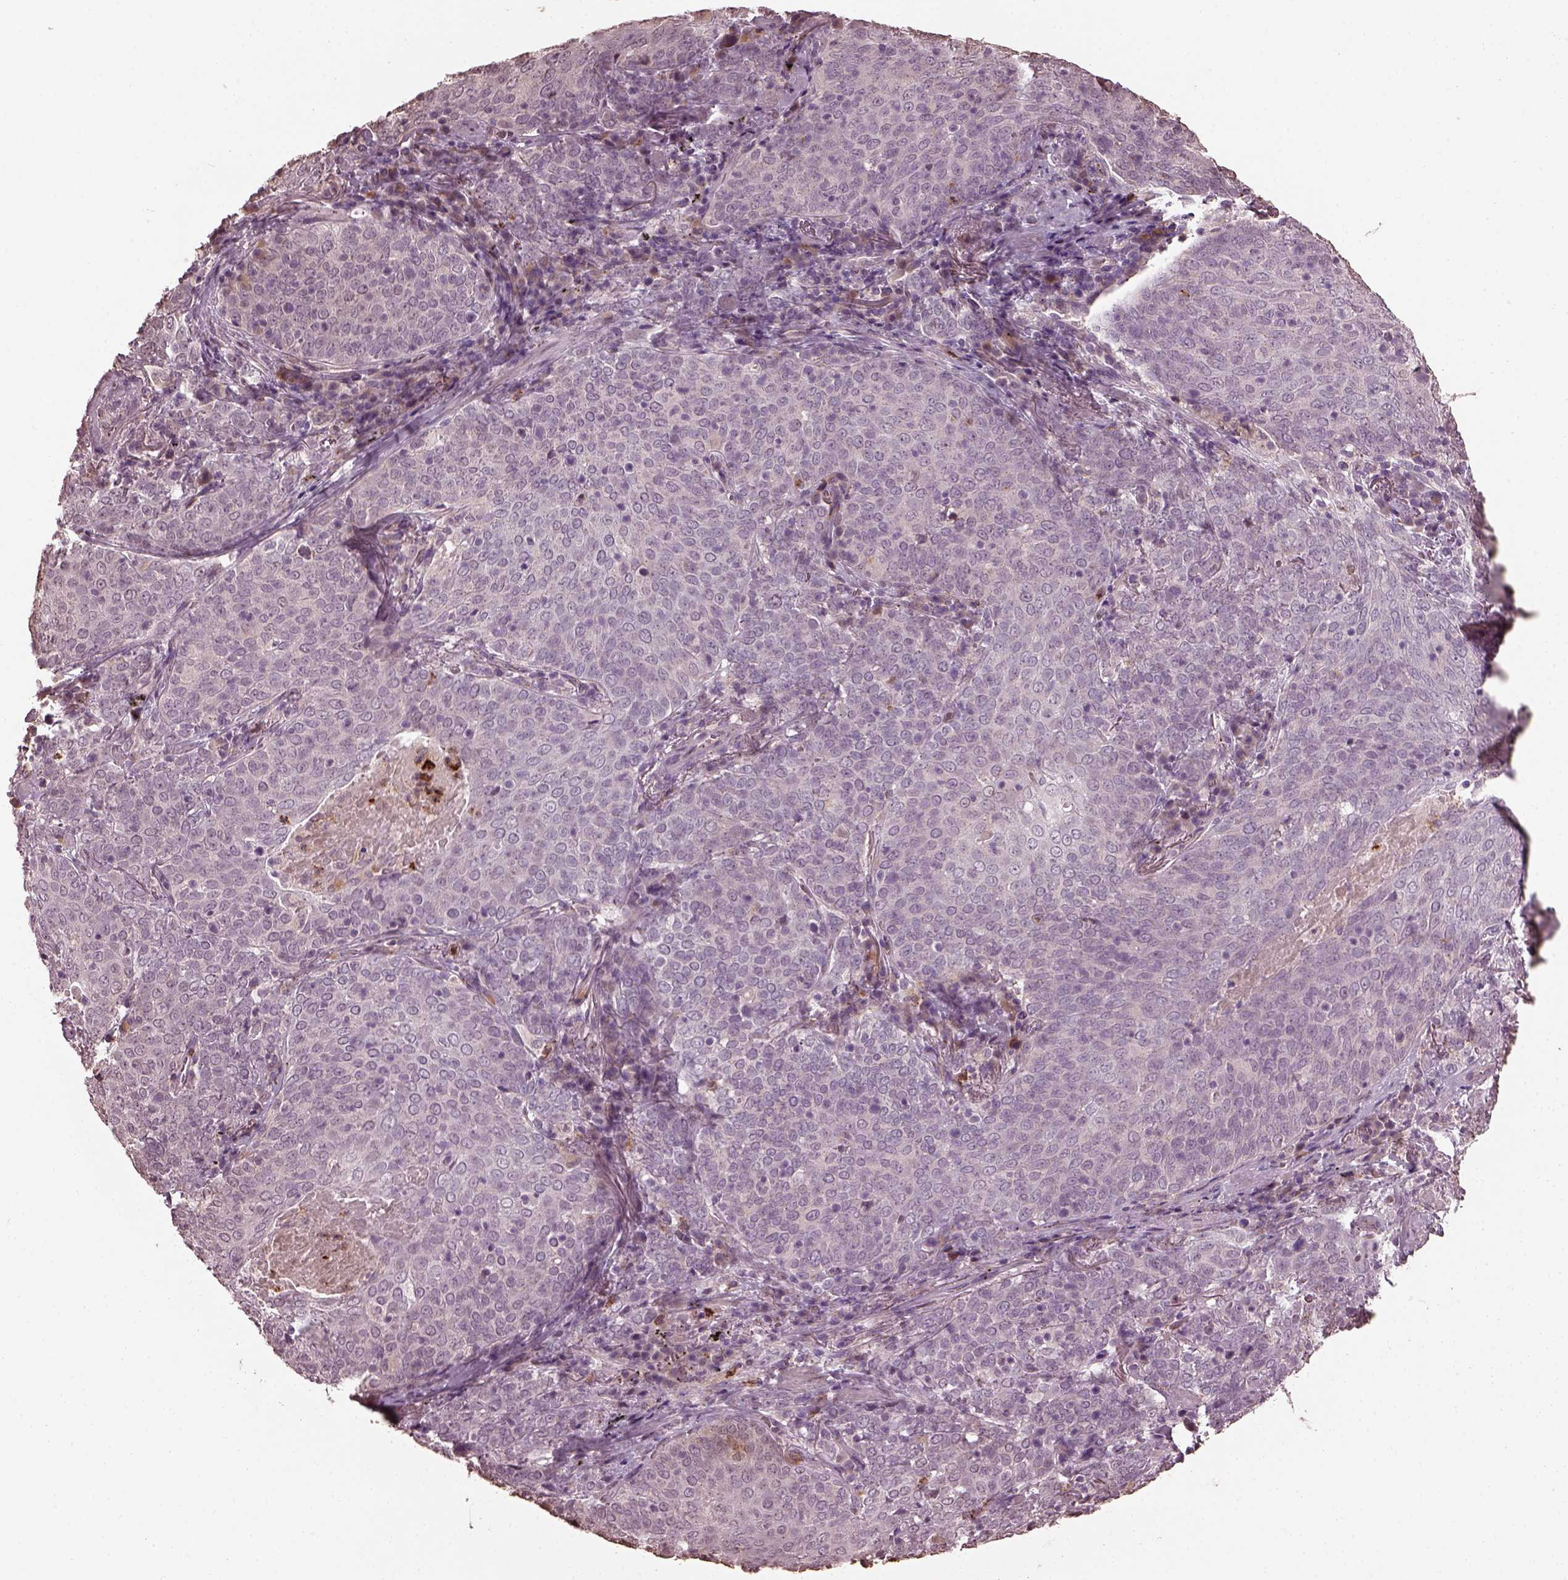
{"staining": {"intensity": "negative", "quantity": "none", "location": "none"}, "tissue": "lung cancer", "cell_type": "Tumor cells", "image_type": "cancer", "snomed": [{"axis": "morphology", "description": "Squamous cell carcinoma, NOS"}, {"axis": "topography", "description": "Lung"}], "caption": "The image displays no significant positivity in tumor cells of lung cancer (squamous cell carcinoma).", "gene": "RUFY3", "patient": {"sex": "male", "age": 82}}